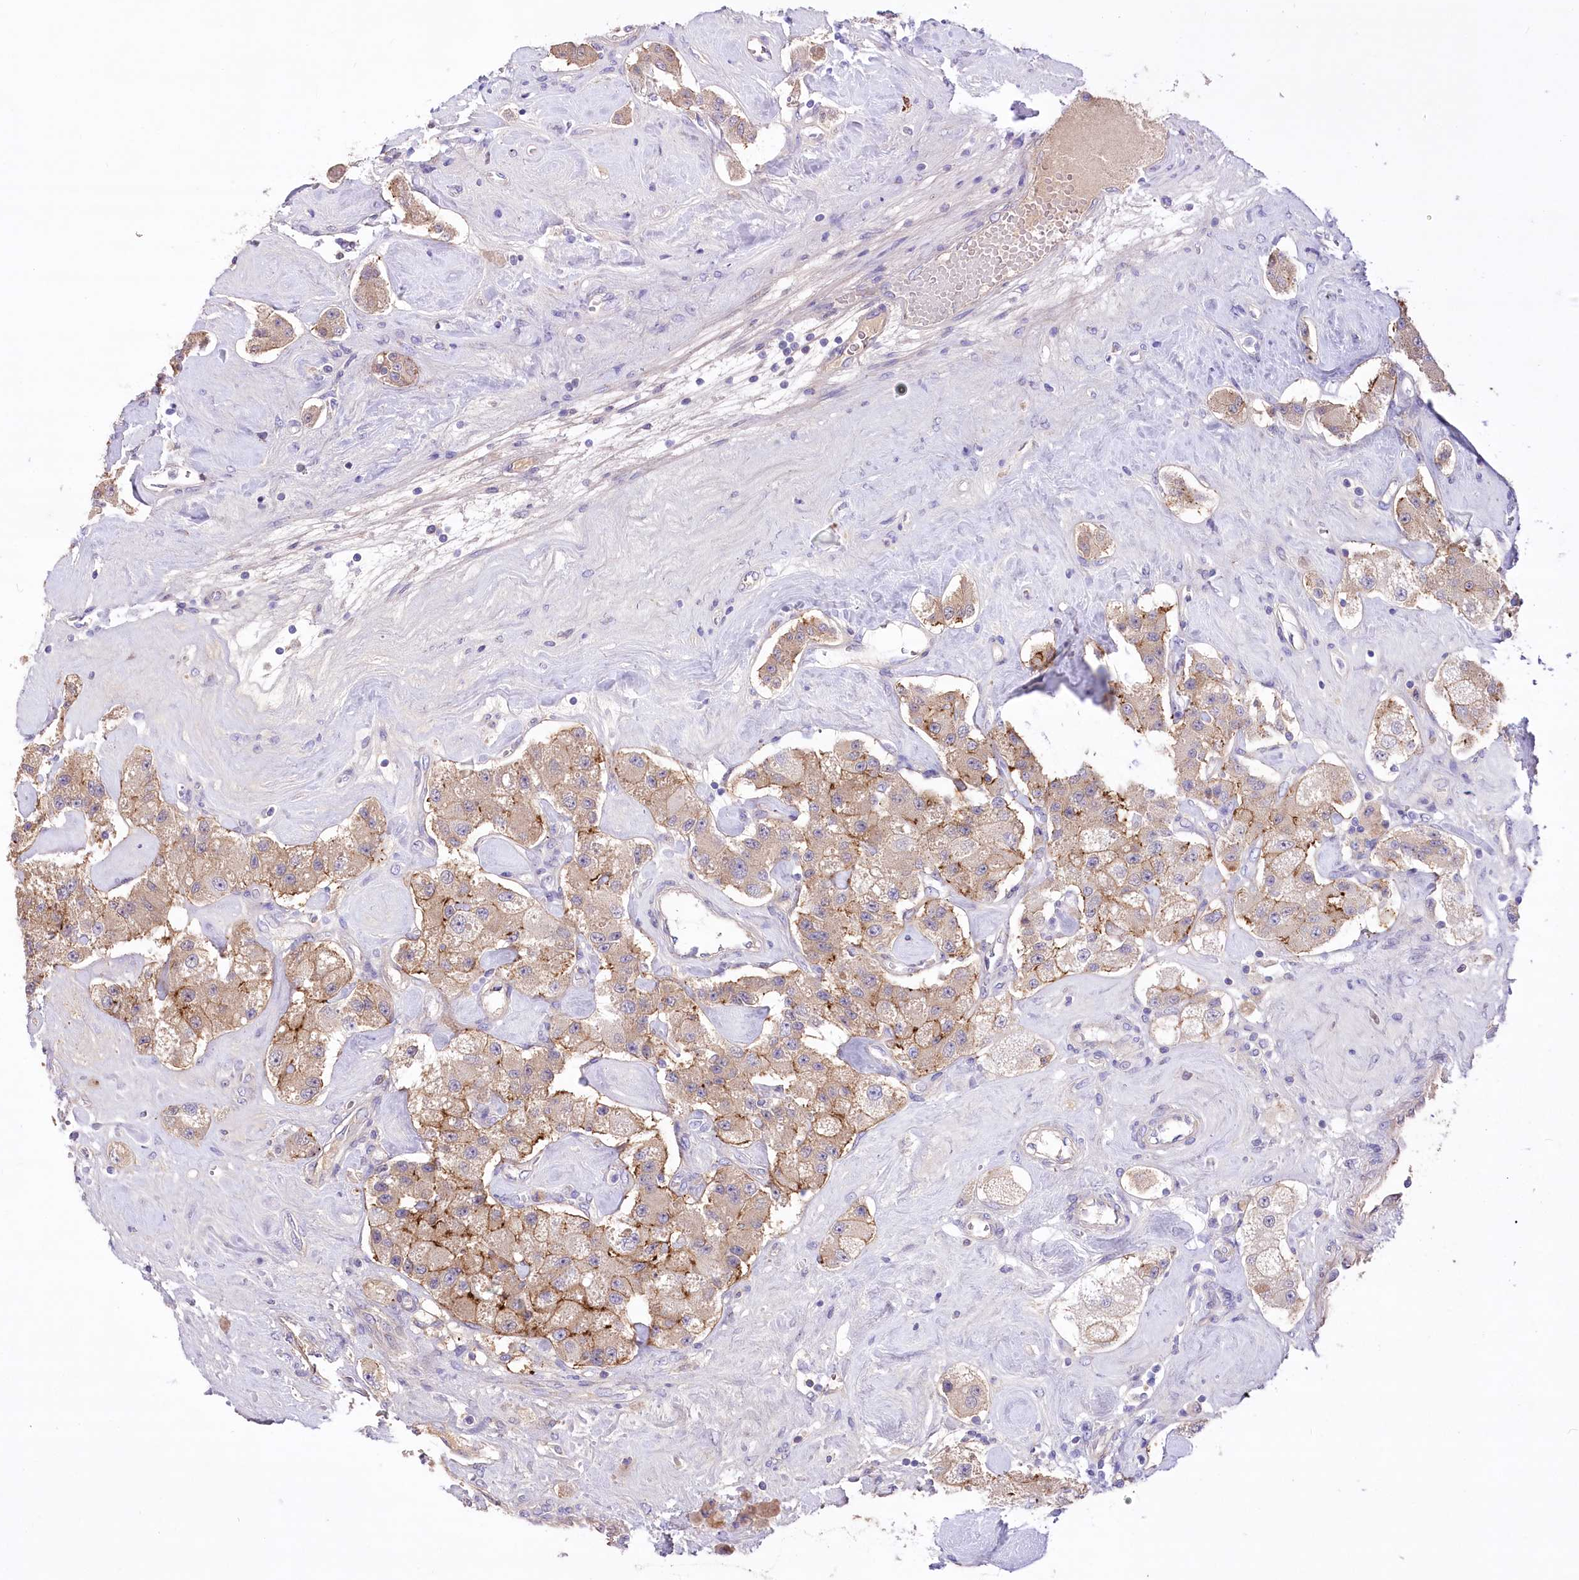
{"staining": {"intensity": "moderate", "quantity": "<25%", "location": "cytoplasmic/membranous"}, "tissue": "carcinoid", "cell_type": "Tumor cells", "image_type": "cancer", "snomed": [{"axis": "morphology", "description": "Carcinoid, malignant, NOS"}, {"axis": "topography", "description": "Pancreas"}], "caption": "This image exhibits malignant carcinoid stained with immunohistochemistry to label a protein in brown. The cytoplasmic/membranous of tumor cells show moderate positivity for the protein. Nuclei are counter-stained blue.", "gene": "CEP164", "patient": {"sex": "male", "age": 41}}